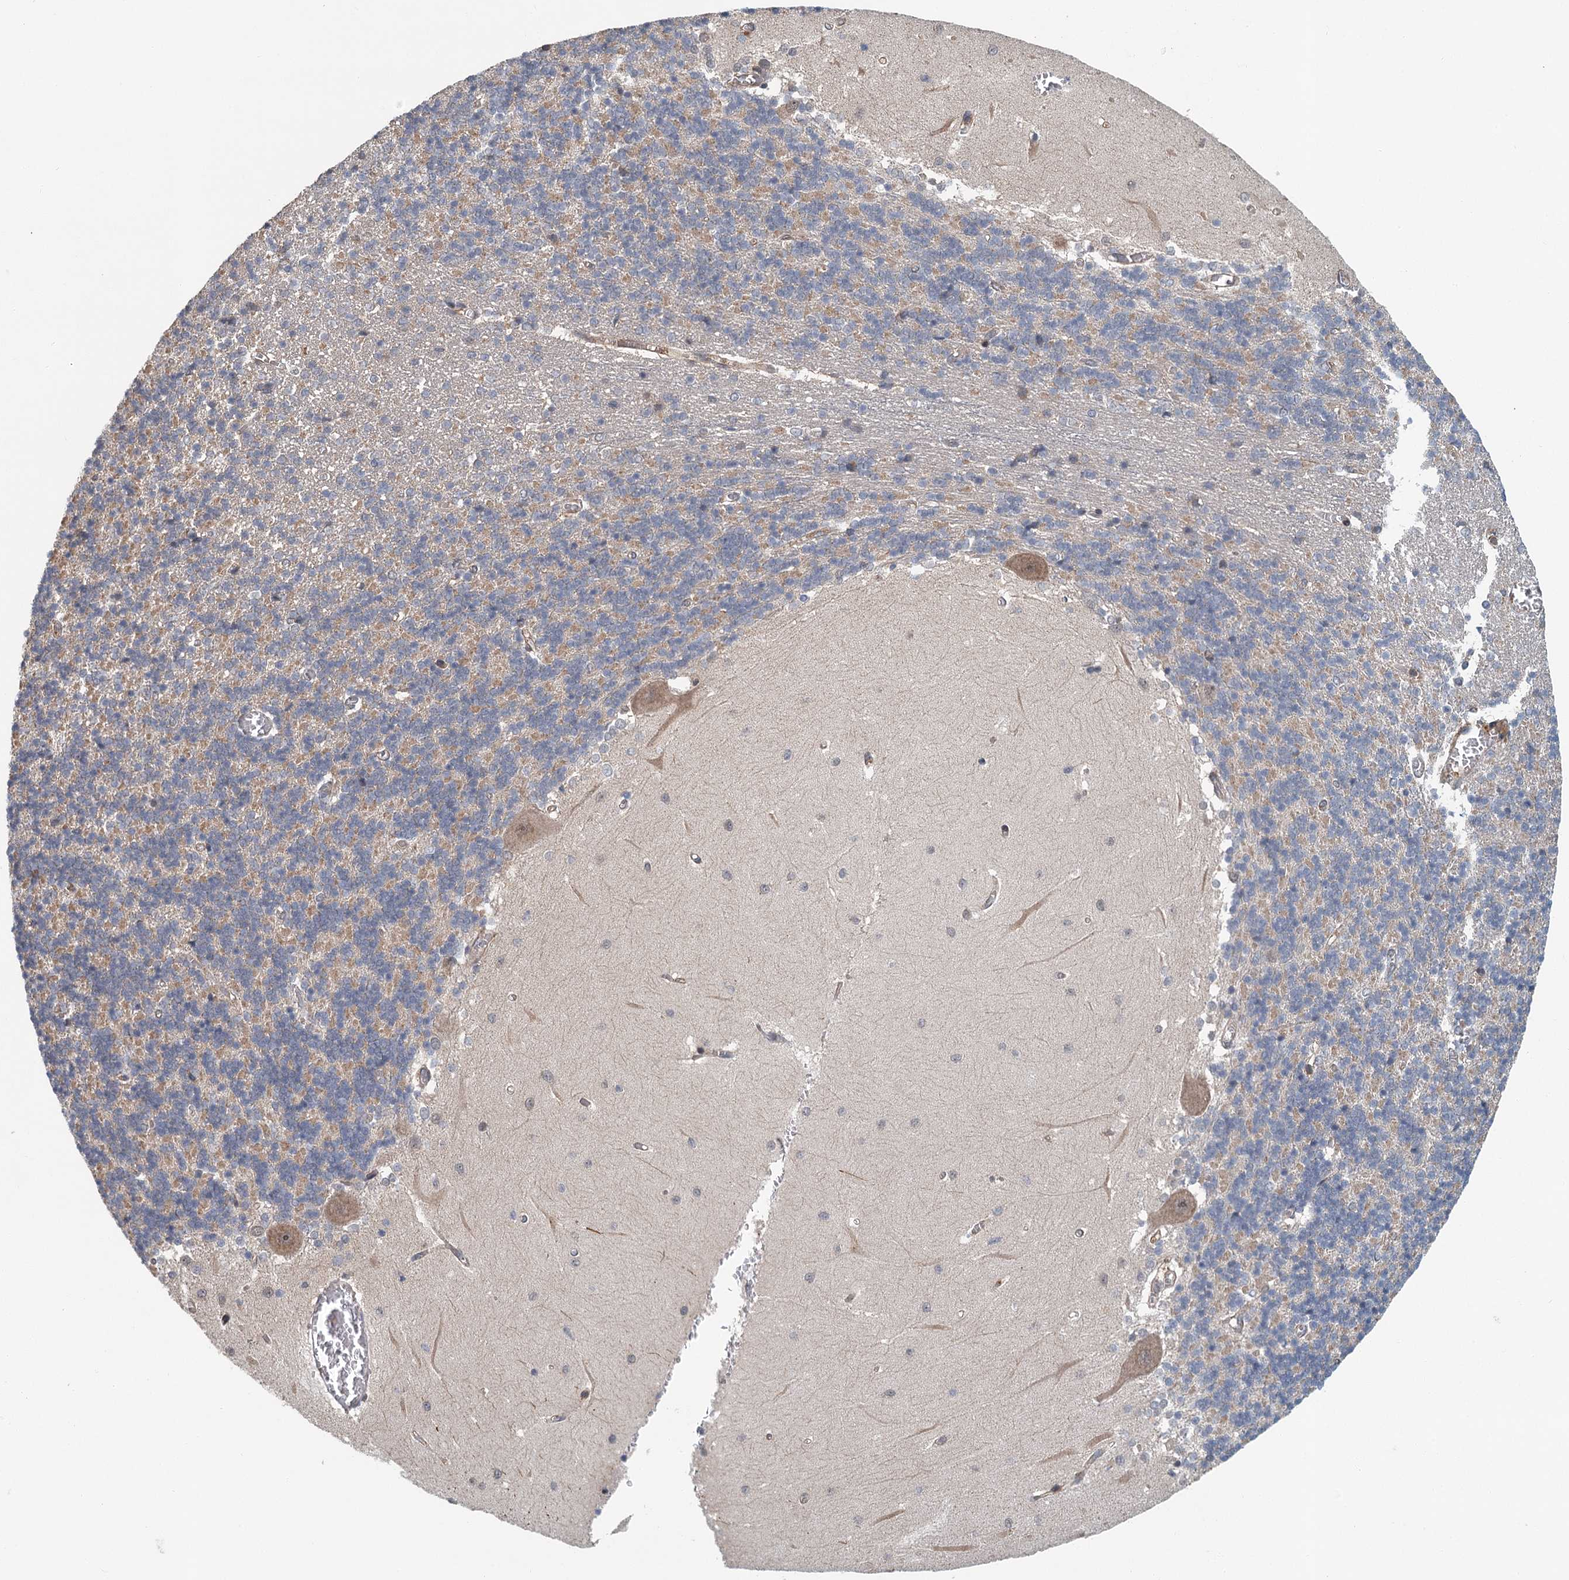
{"staining": {"intensity": "moderate", "quantity": "25%-75%", "location": "cytoplasmic/membranous"}, "tissue": "cerebellum", "cell_type": "Cells in granular layer", "image_type": "normal", "snomed": [{"axis": "morphology", "description": "Normal tissue, NOS"}, {"axis": "topography", "description": "Cerebellum"}], "caption": "This micrograph demonstrates unremarkable cerebellum stained with IHC to label a protein in brown. The cytoplasmic/membranous of cells in granular layer show moderate positivity for the protein. Nuclei are counter-stained blue.", "gene": "ZNF527", "patient": {"sex": "male", "age": 37}}